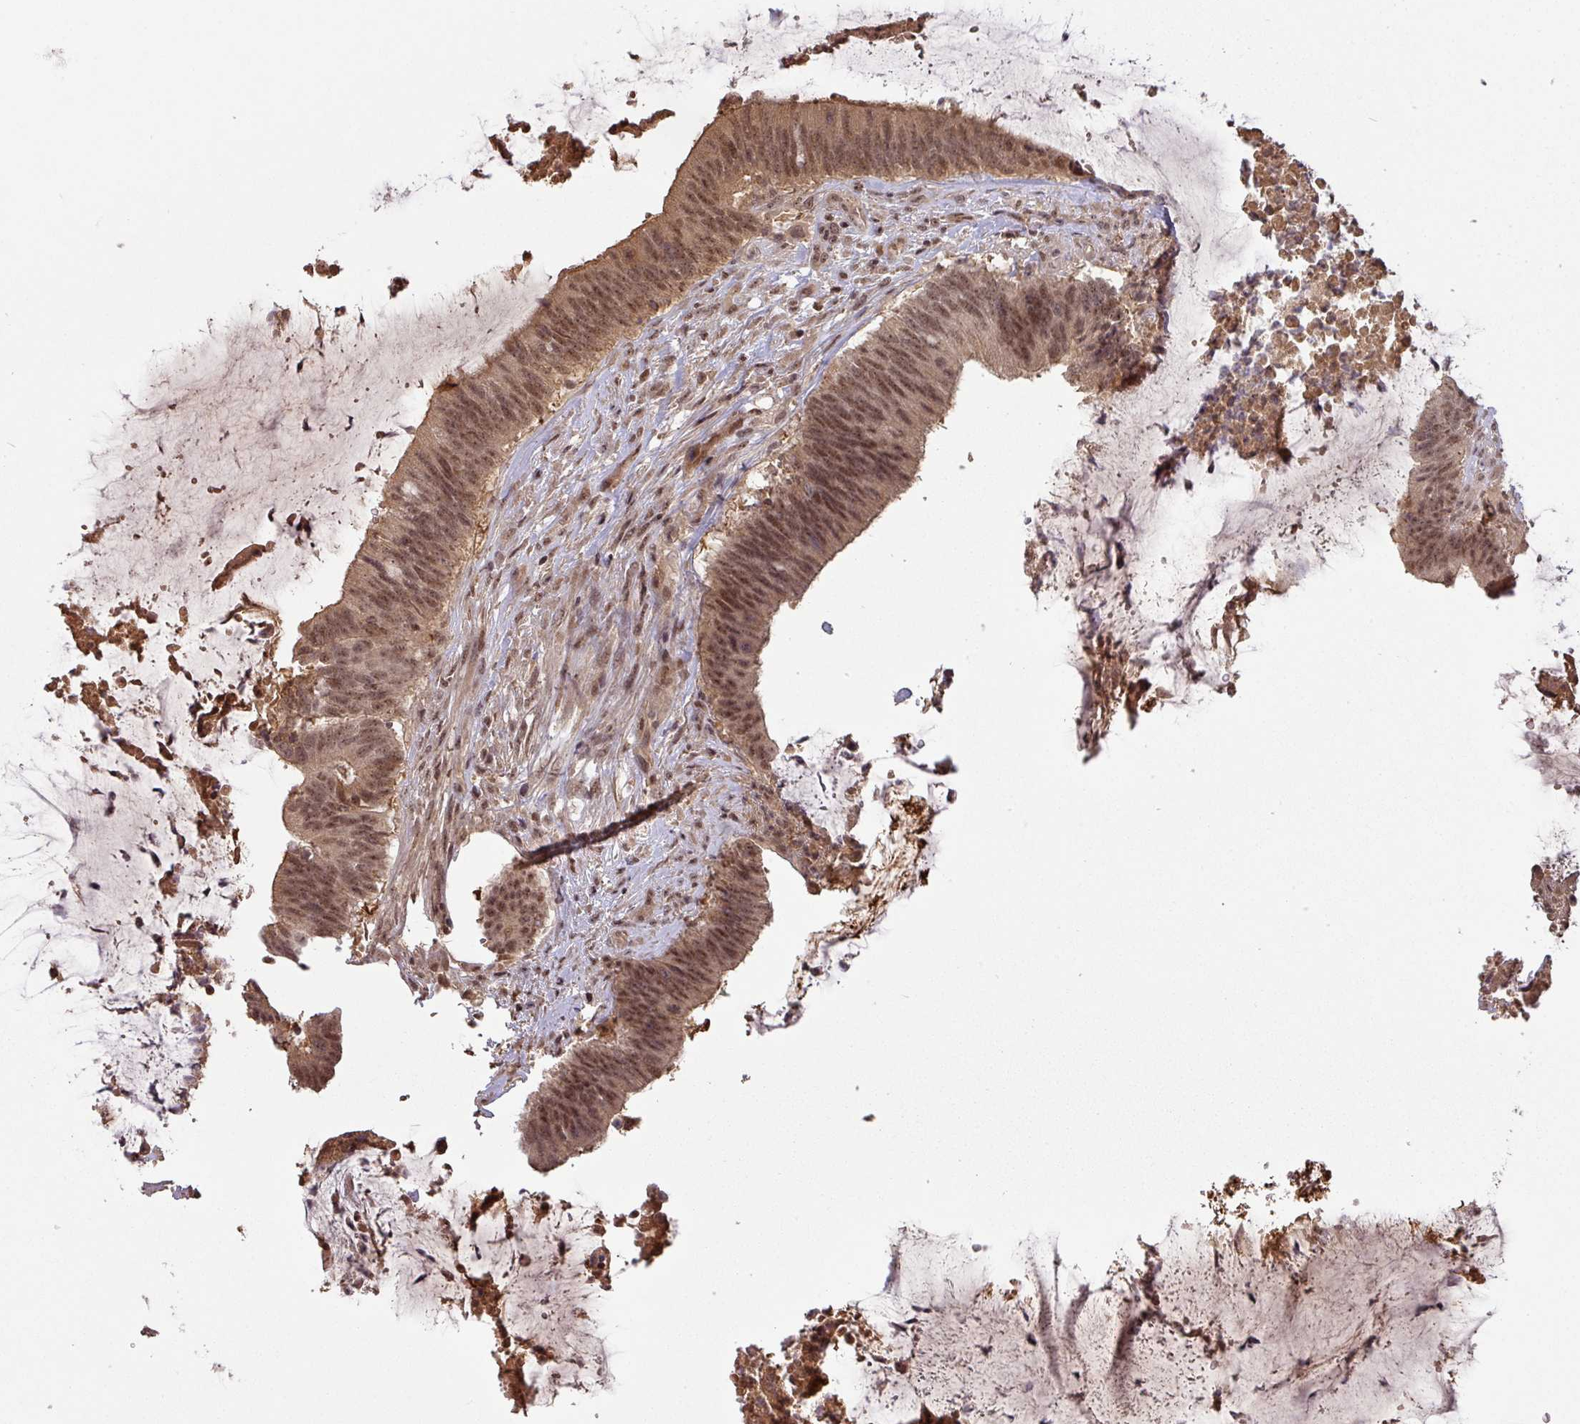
{"staining": {"intensity": "moderate", "quantity": ">75%", "location": "cytoplasmic/membranous,nuclear"}, "tissue": "colorectal cancer", "cell_type": "Tumor cells", "image_type": "cancer", "snomed": [{"axis": "morphology", "description": "Adenocarcinoma, NOS"}, {"axis": "topography", "description": "Colon"}], "caption": "Immunohistochemistry image of neoplastic tissue: human colorectal cancer (adenocarcinoma) stained using immunohistochemistry (IHC) reveals medium levels of moderate protein expression localized specifically in the cytoplasmic/membranous and nuclear of tumor cells, appearing as a cytoplasmic/membranous and nuclear brown color.", "gene": "ZBTB14", "patient": {"sex": "female", "age": 43}}